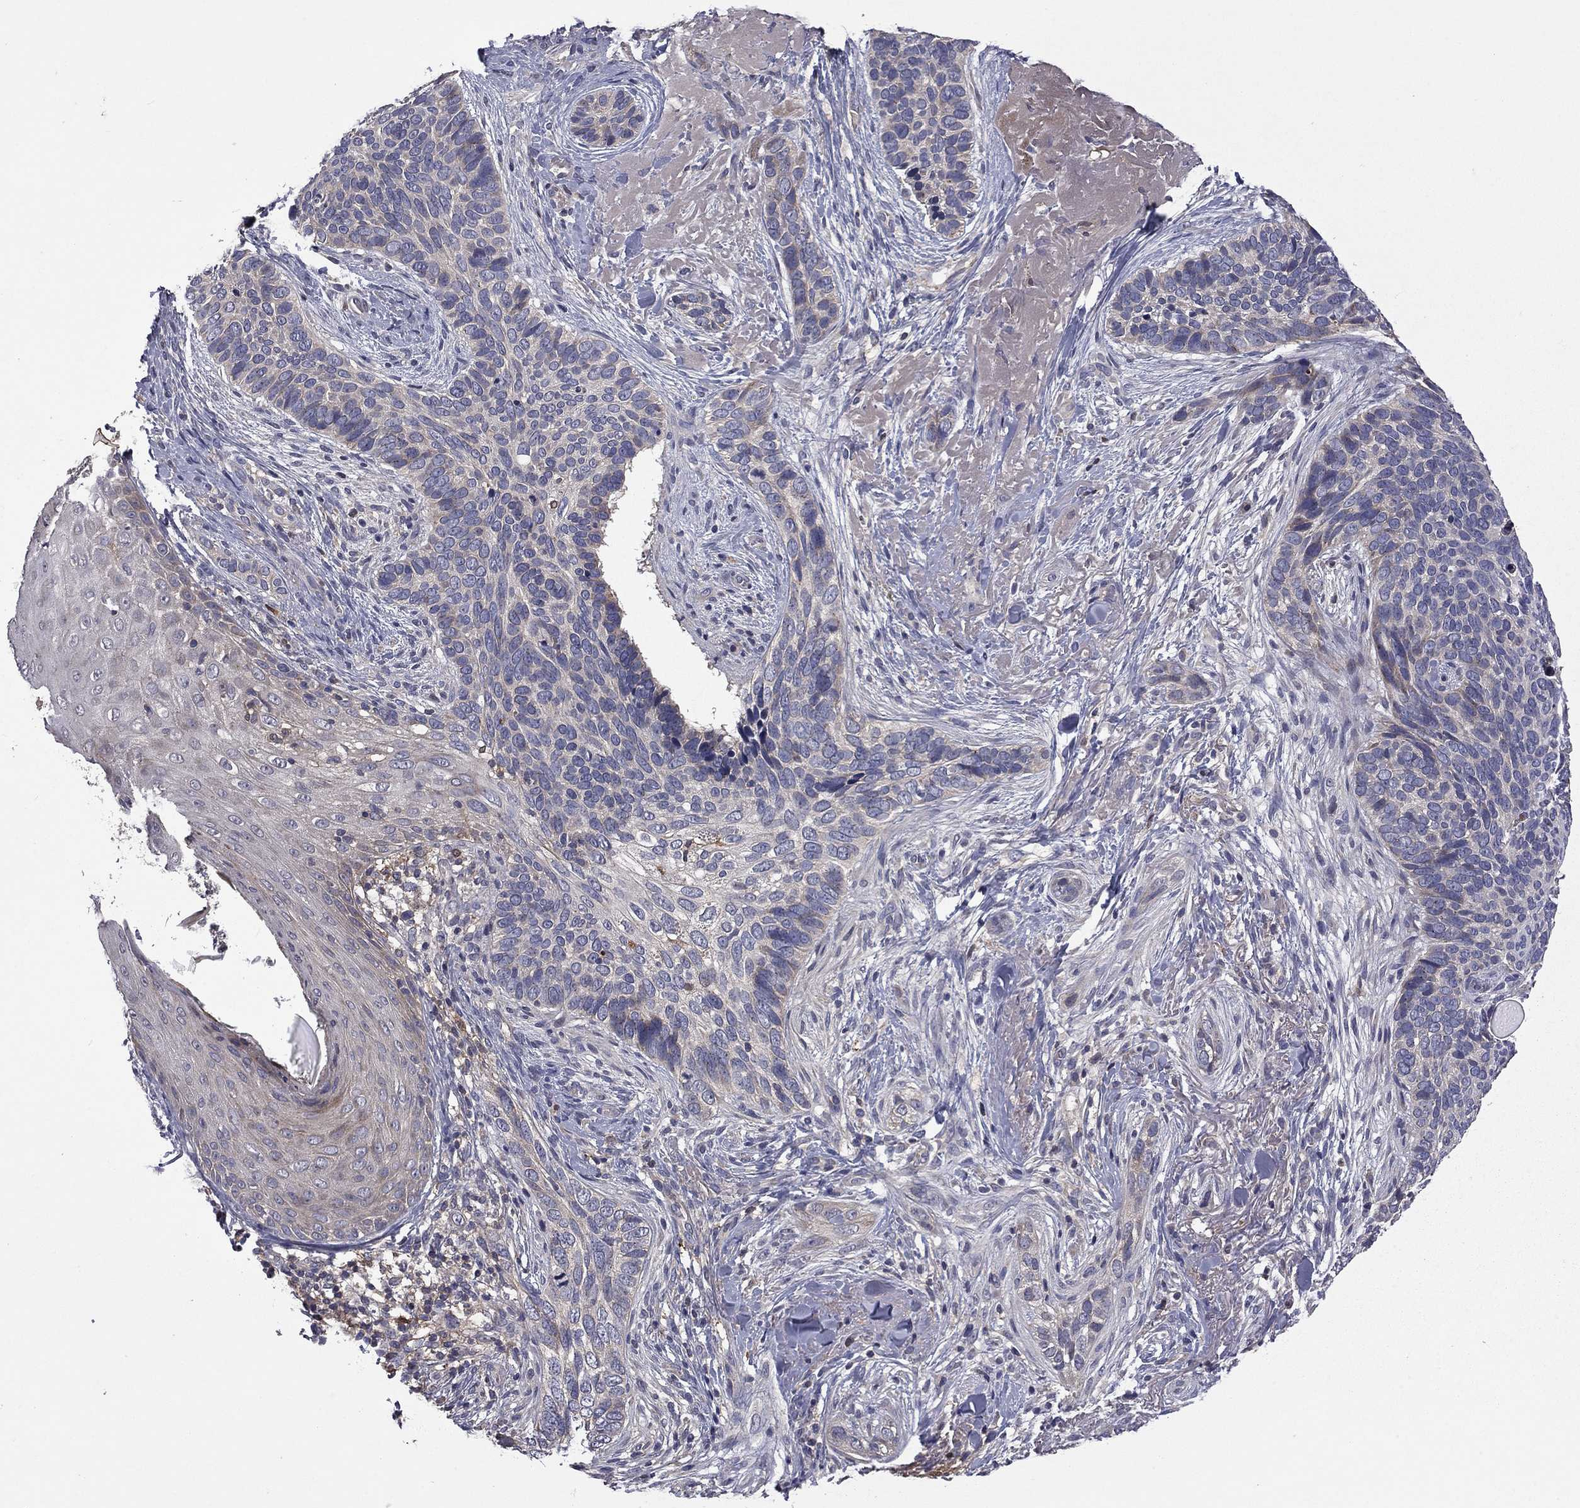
{"staining": {"intensity": "negative", "quantity": "none", "location": "none"}, "tissue": "skin cancer", "cell_type": "Tumor cells", "image_type": "cancer", "snomed": [{"axis": "morphology", "description": "Basal cell carcinoma"}, {"axis": "topography", "description": "Skin"}], "caption": "Tumor cells show no significant positivity in skin cancer (basal cell carcinoma).", "gene": "CEACAM7", "patient": {"sex": "male", "age": 91}}